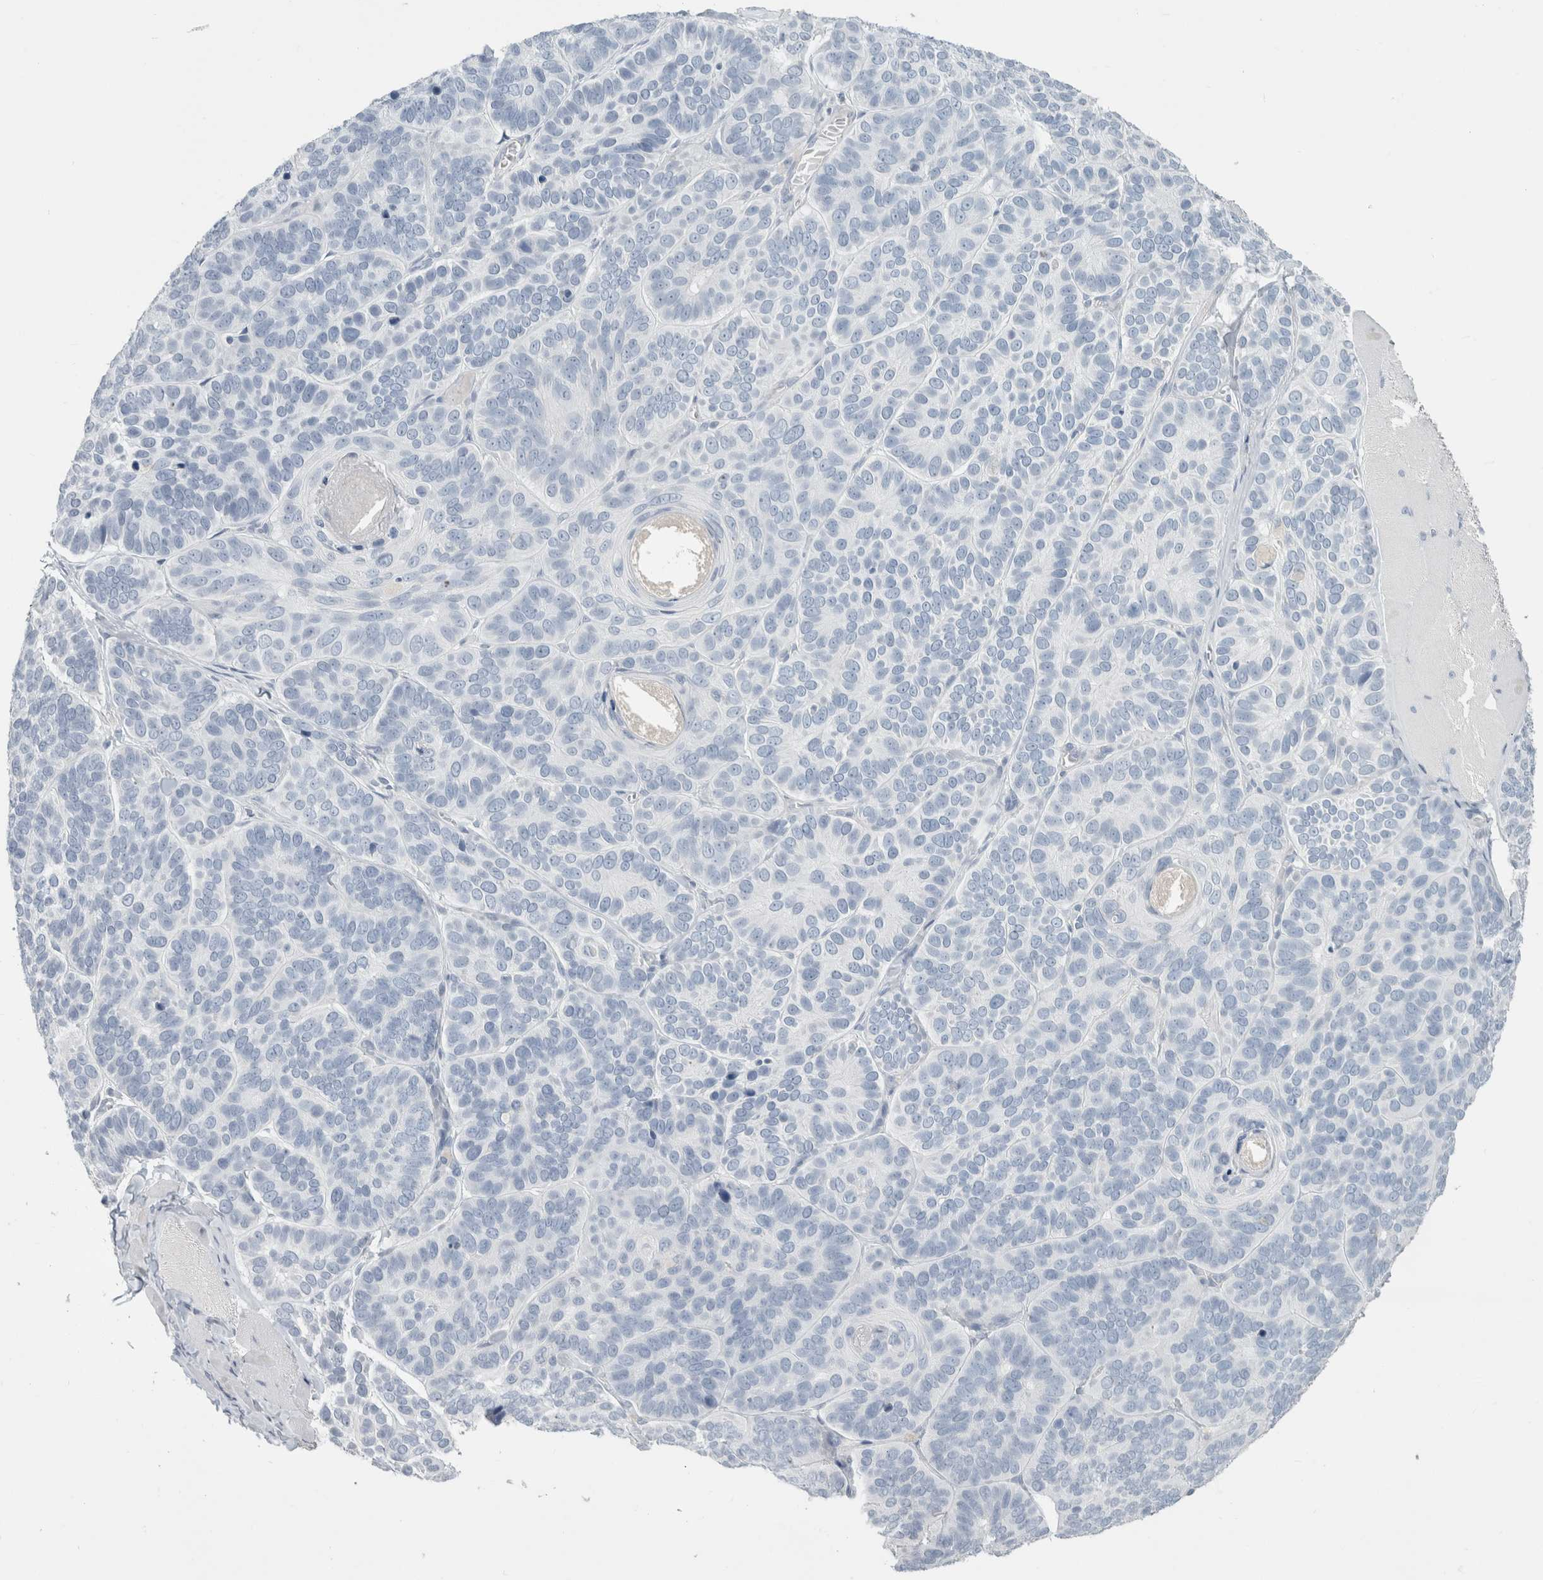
{"staining": {"intensity": "negative", "quantity": "none", "location": "none"}, "tissue": "skin cancer", "cell_type": "Tumor cells", "image_type": "cancer", "snomed": [{"axis": "morphology", "description": "Basal cell carcinoma"}, {"axis": "topography", "description": "Skin"}], "caption": "A high-resolution histopathology image shows immunohistochemistry (IHC) staining of skin cancer, which demonstrates no significant positivity in tumor cells. Nuclei are stained in blue.", "gene": "SLC6A1", "patient": {"sex": "male", "age": 62}}